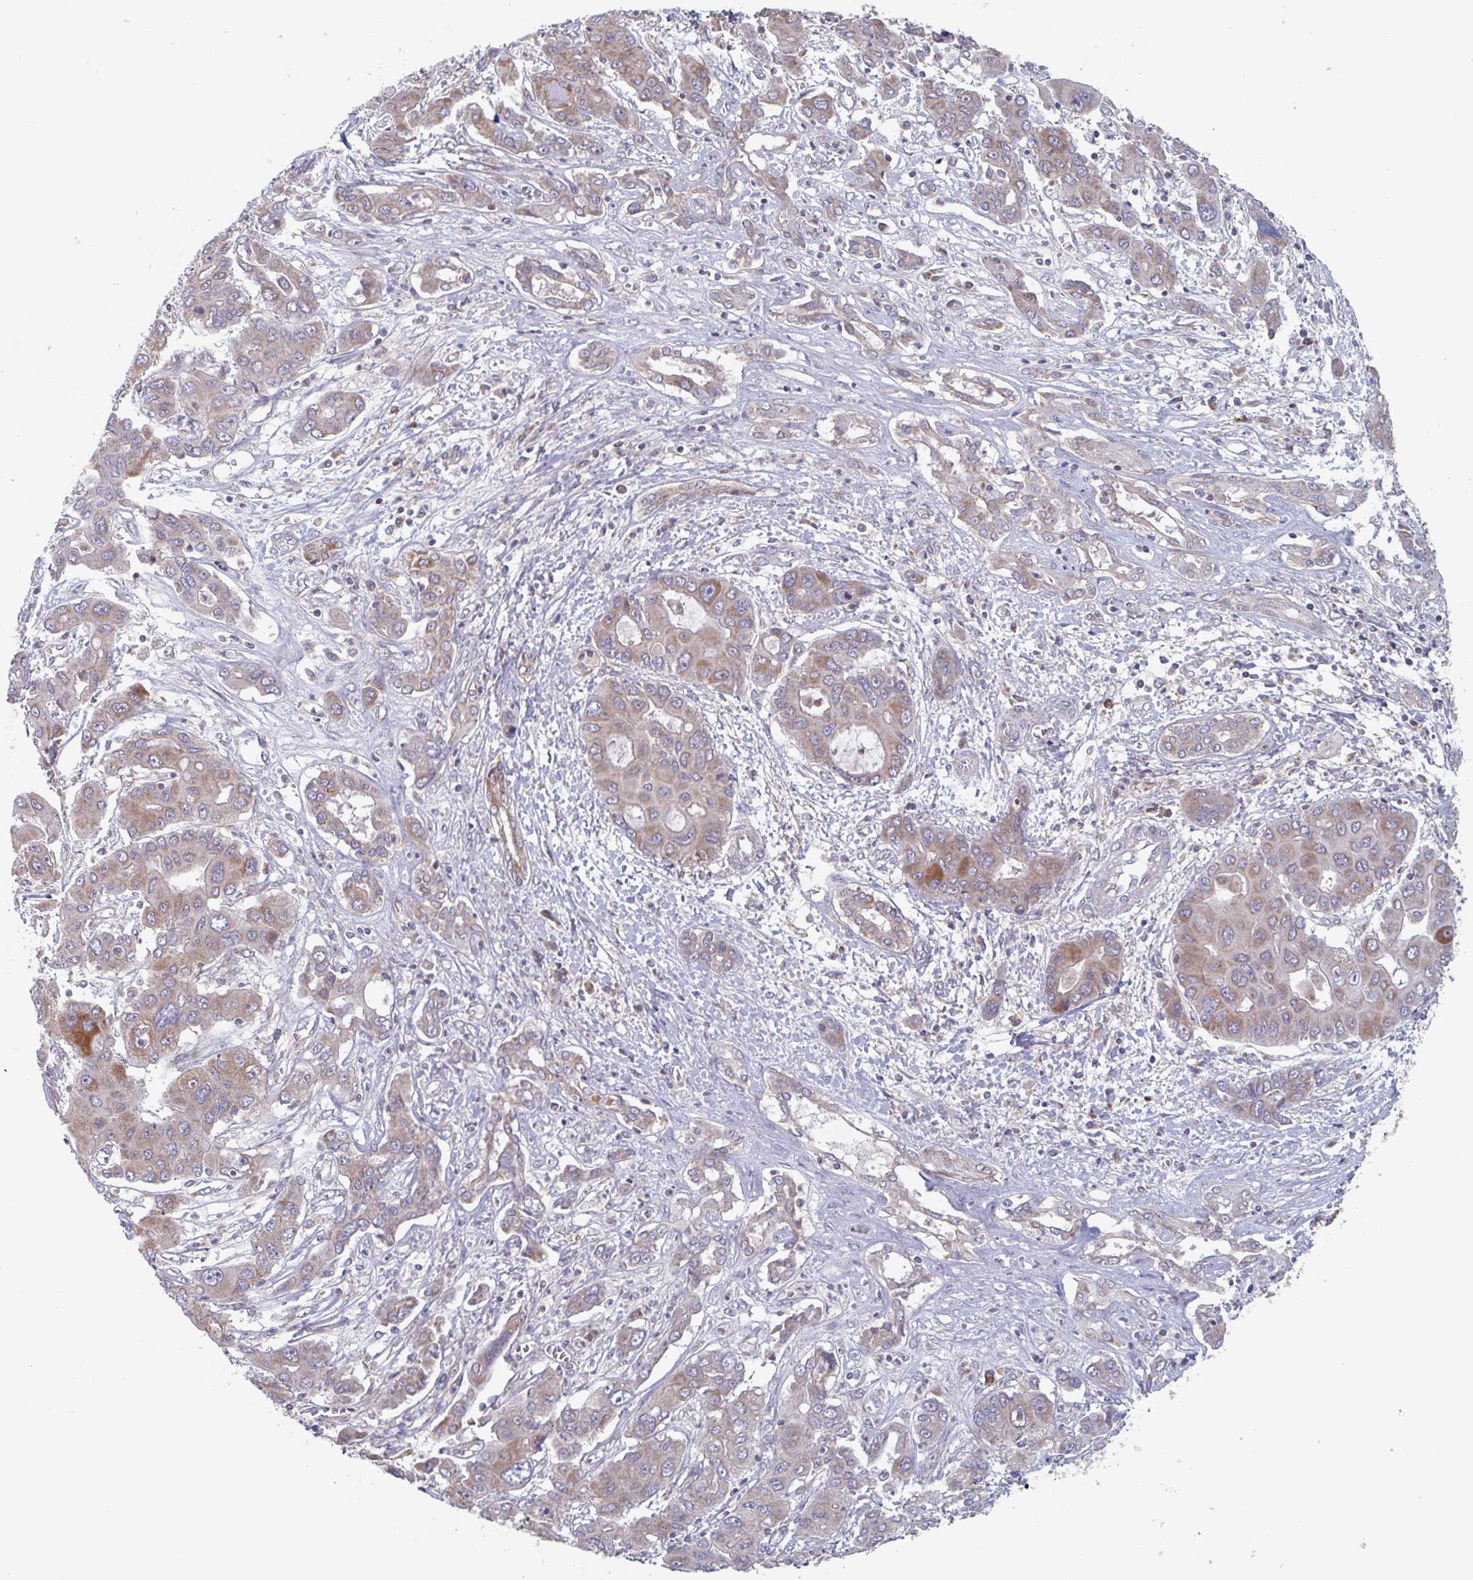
{"staining": {"intensity": "moderate", "quantity": "25%-75%", "location": "cytoplasmic/membranous"}, "tissue": "liver cancer", "cell_type": "Tumor cells", "image_type": "cancer", "snomed": [{"axis": "morphology", "description": "Cholangiocarcinoma"}, {"axis": "topography", "description": "Liver"}], "caption": "Liver cholangiocarcinoma tissue reveals moderate cytoplasmic/membranous staining in about 25%-75% of tumor cells, visualized by immunohistochemistry.", "gene": "SURF1", "patient": {"sex": "male", "age": 67}}